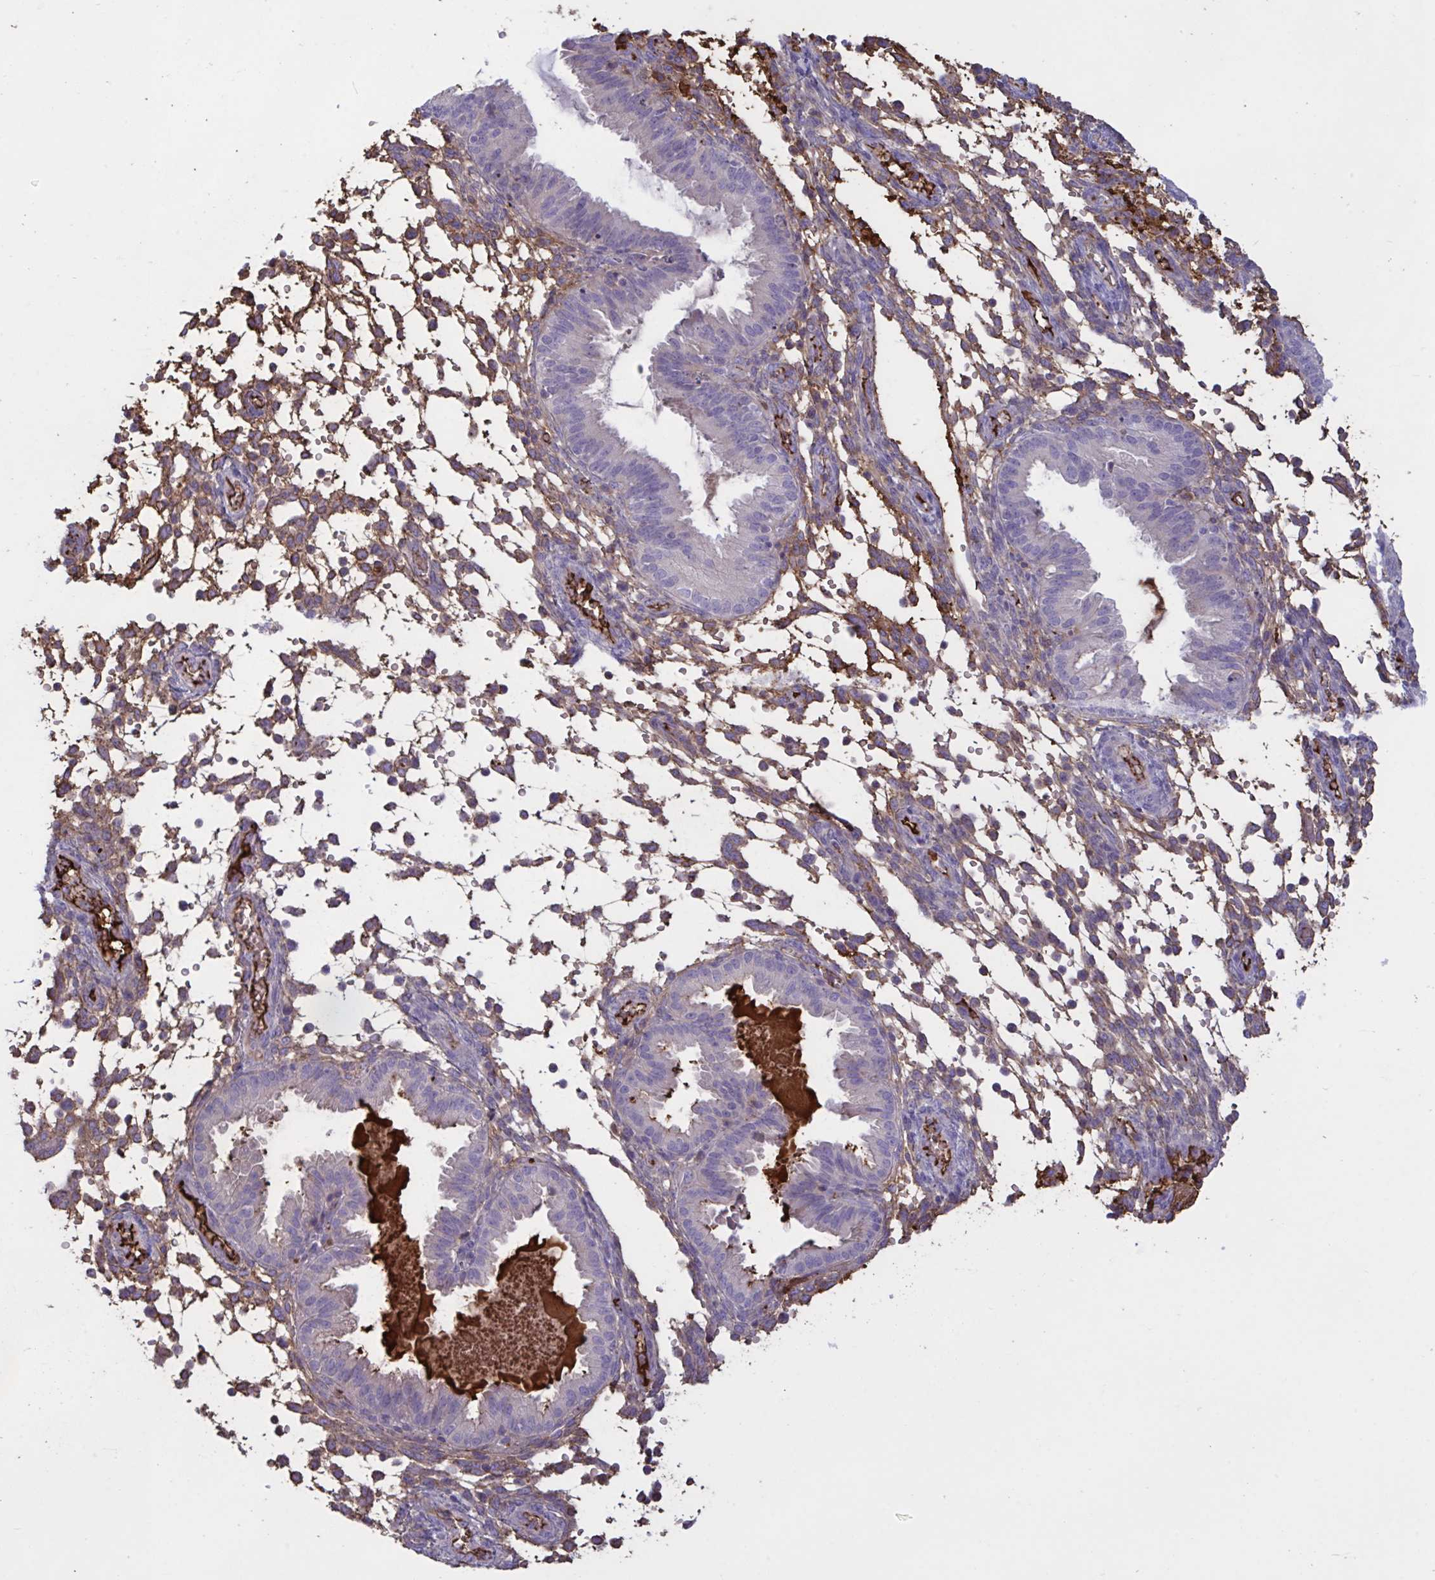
{"staining": {"intensity": "weak", "quantity": "<25%", "location": "cytoplasmic/membranous"}, "tissue": "endometrium", "cell_type": "Cells in endometrial stroma", "image_type": "normal", "snomed": [{"axis": "morphology", "description": "Normal tissue, NOS"}, {"axis": "topography", "description": "Endometrium"}], "caption": "IHC image of unremarkable human endometrium stained for a protein (brown), which demonstrates no staining in cells in endometrial stroma.", "gene": "IL1R1", "patient": {"sex": "female", "age": 33}}